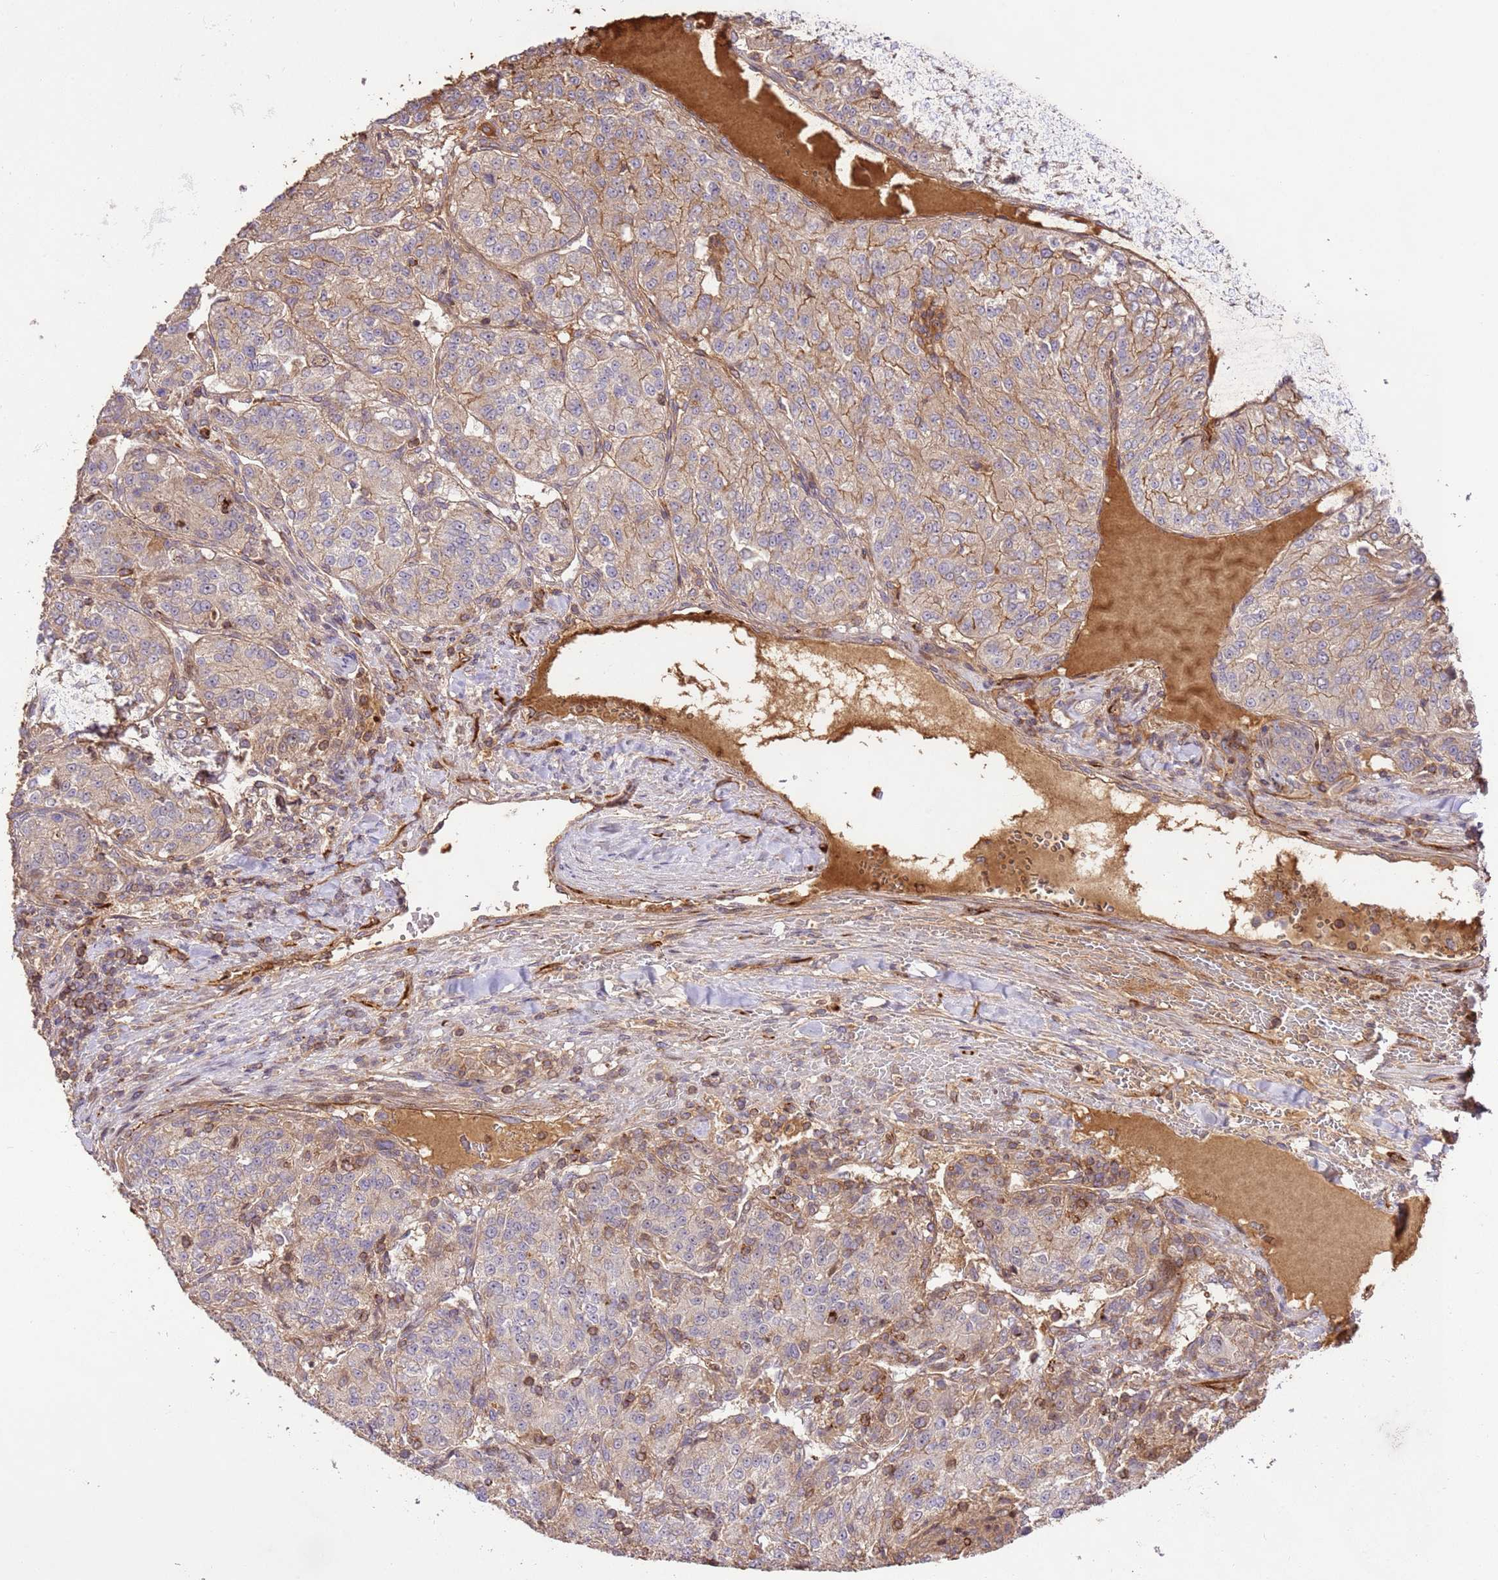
{"staining": {"intensity": "weak", "quantity": ">75%", "location": "cytoplasmic/membranous"}, "tissue": "renal cancer", "cell_type": "Tumor cells", "image_type": "cancer", "snomed": [{"axis": "morphology", "description": "Adenocarcinoma, NOS"}, {"axis": "topography", "description": "Kidney"}], "caption": "Brown immunohistochemical staining in renal adenocarcinoma shows weak cytoplasmic/membranous positivity in approximately >75% of tumor cells.", "gene": "KATNAL2", "patient": {"sex": "female", "age": 63}}